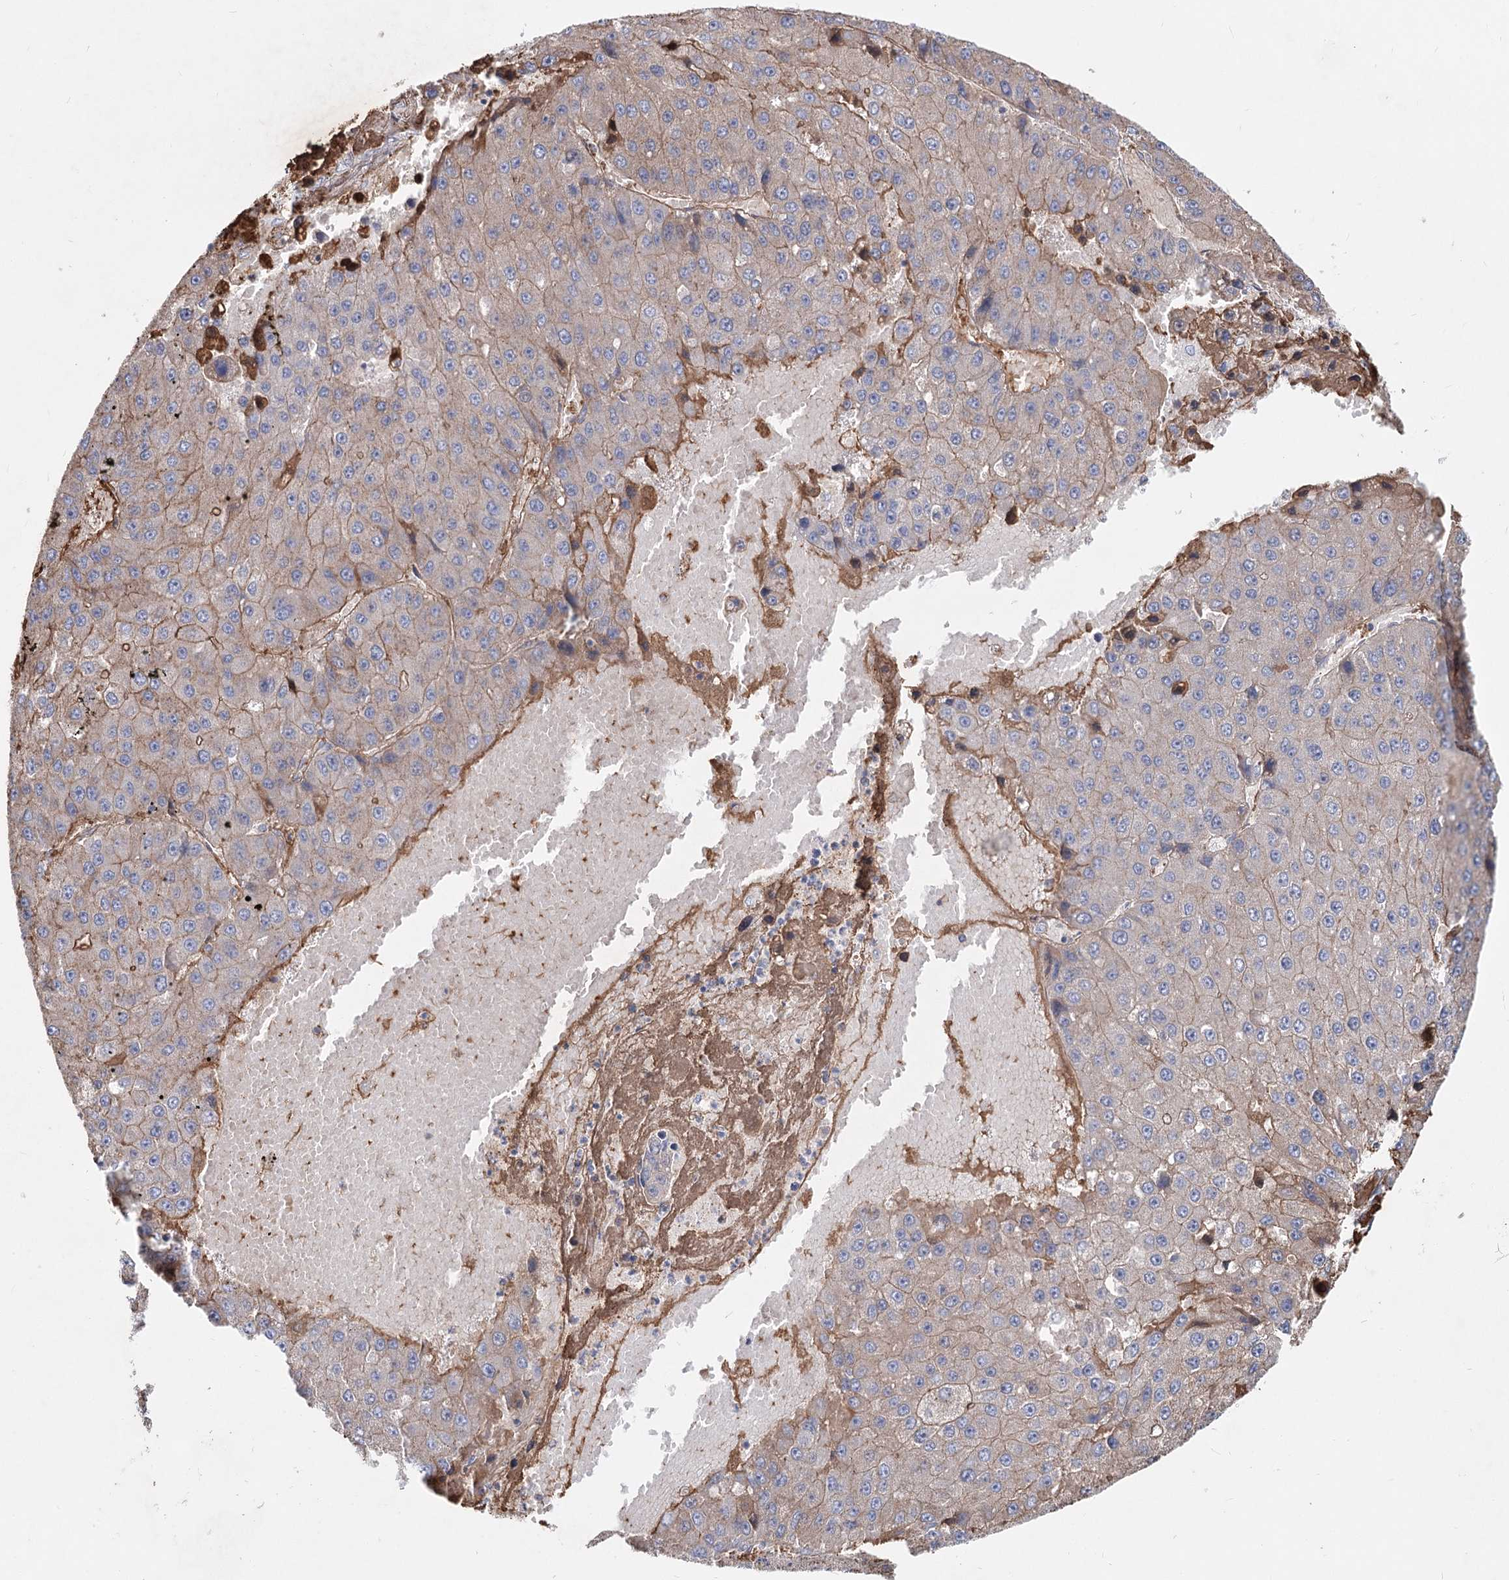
{"staining": {"intensity": "weak", "quantity": ">75%", "location": "cytoplasmic/membranous"}, "tissue": "liver cancer", "cell_type": "Tumor cells", "image_type": "cancer", "snomed": [{"axis": "morphology", "description": "Carcinoma, Hepatocellular, NOS"}, {"axis": "topography", "description": "Liver"}], "caption": "The micrograph shows staining of liver hepatocellular carcinoma, revealing weak cytoplasmic/membranous protein staining (brown color) within tumor cells.", "gene": "TASOR2", "patient": {"sex": "female", "age": 73}}